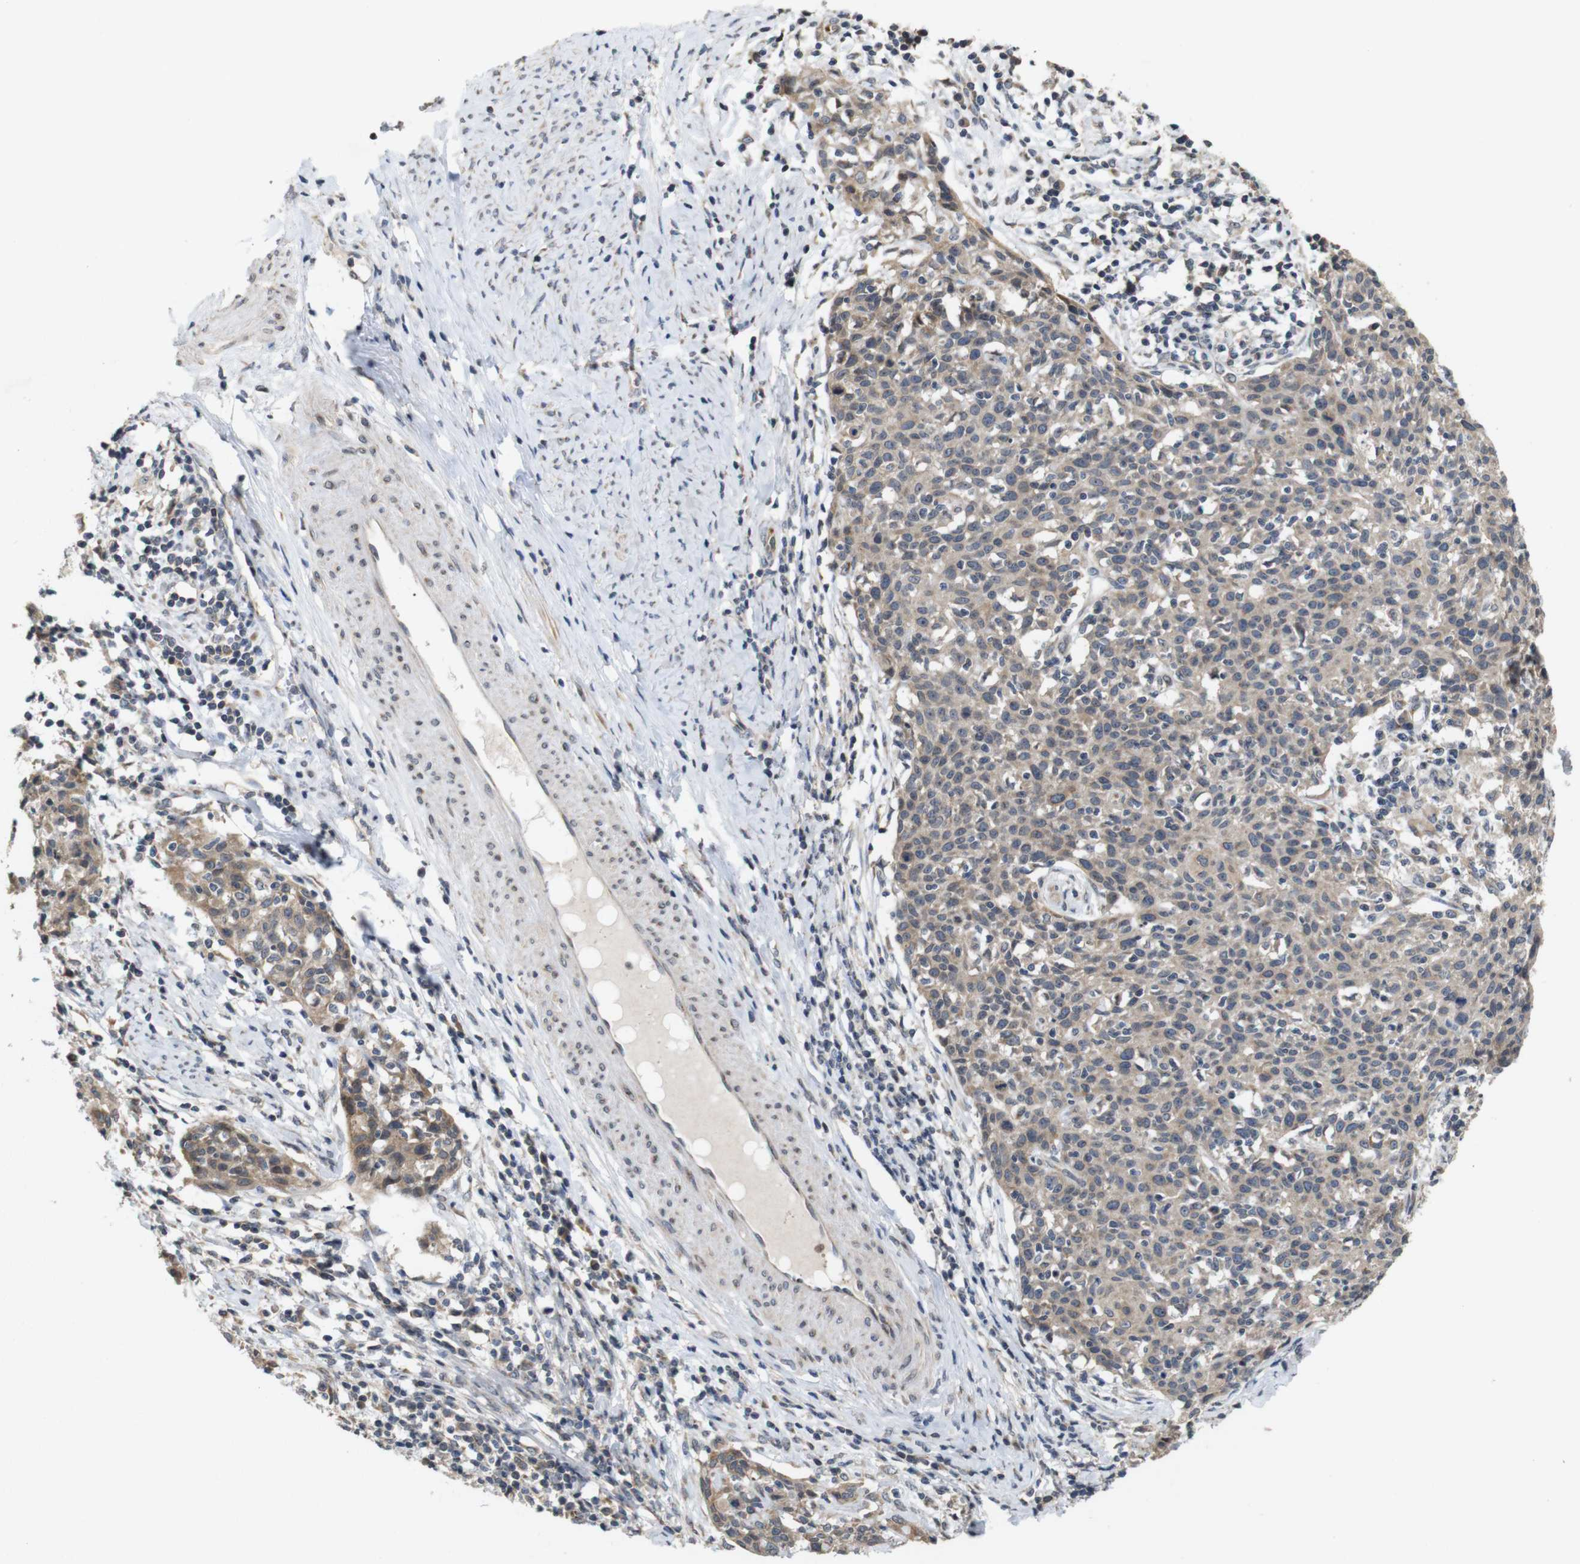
{"staining": {"intensity": "weak", "quantity": ">75%", "location": "cytoplasmic/membranous"}, "tissue": "cervical cancer", "cell_type": "Tumor cells", "image_type": "cancer", "snomed": [{"axis": "morphology", "description": "Squamous cell carcinoma, NOS"}, {"axis": "topography", "description": "Cervix"}], "caption": "Immunohistochemical staining of human cervical cancer (squamous cell carcinoma) shows weak cytoplasmic/membranous protein expression in approximately >75% of tumor cells. The staining was performed using DAB (3,3'-diaminobenzidine) to visualize the protein expression in brown, while the nuclei were stained in blue with hematoxylin (Magnification: 20x).", "gene": "EFCAB14", "patient": {"sex": "female", "age": 38}}